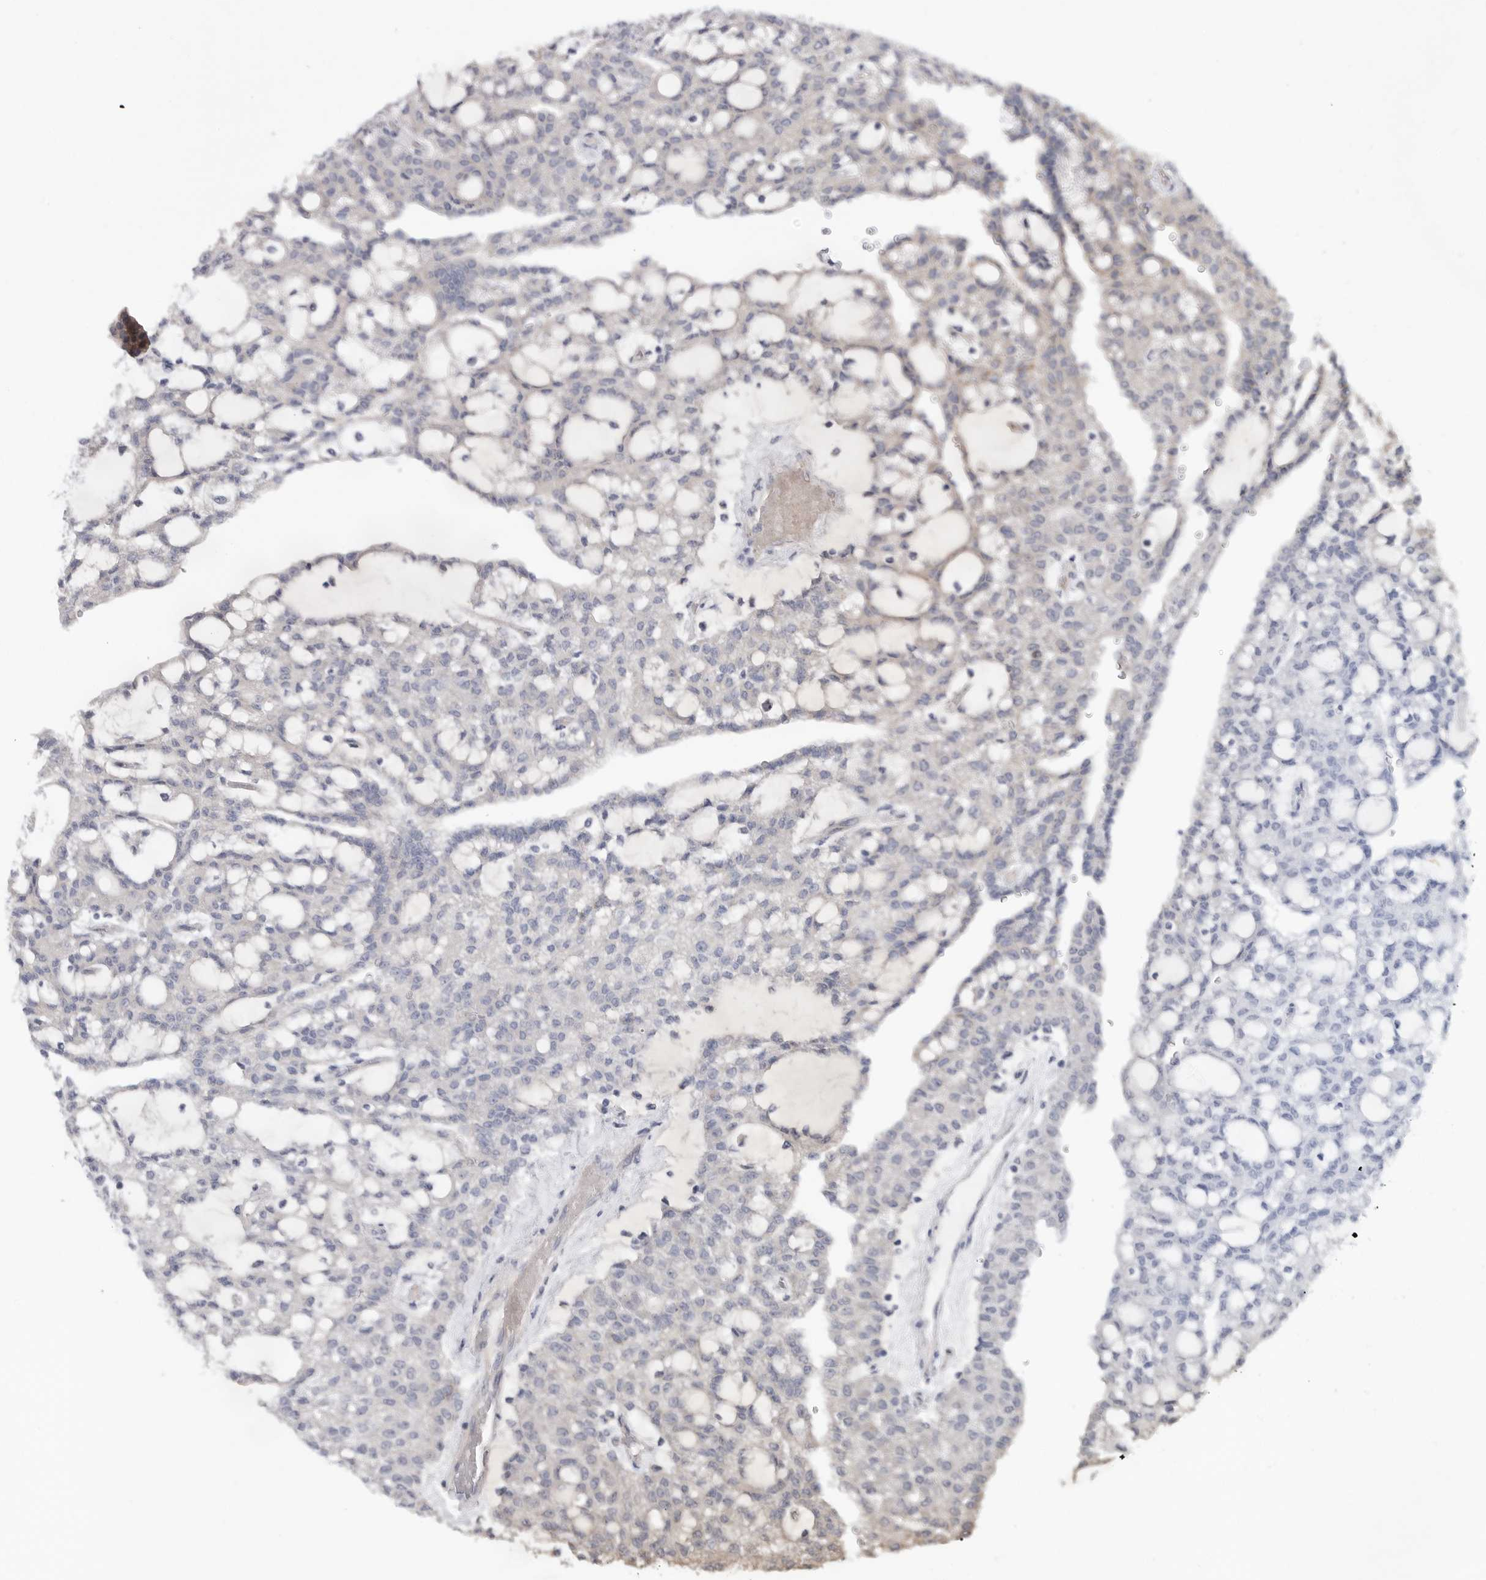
{"staining": {"intensity": "negative", "quantity": "none", "location": "none"}, "tissue": "renal cancer", "cell_type": "Tumor cells", "image_type": "cancer", "snomed": [{"axis": "morphology", "description": "Adenocarcinoma, NOS"}, {"axis": "topography", "description": "Kidney"}], "caption": "IHC histopathology image of human renal adenocarcinoma stained for a protein (brown), which demonstrates no expression in tumor cells.", "gene": "FBXO43", "patient": {"sex": "male", "age": 63}}